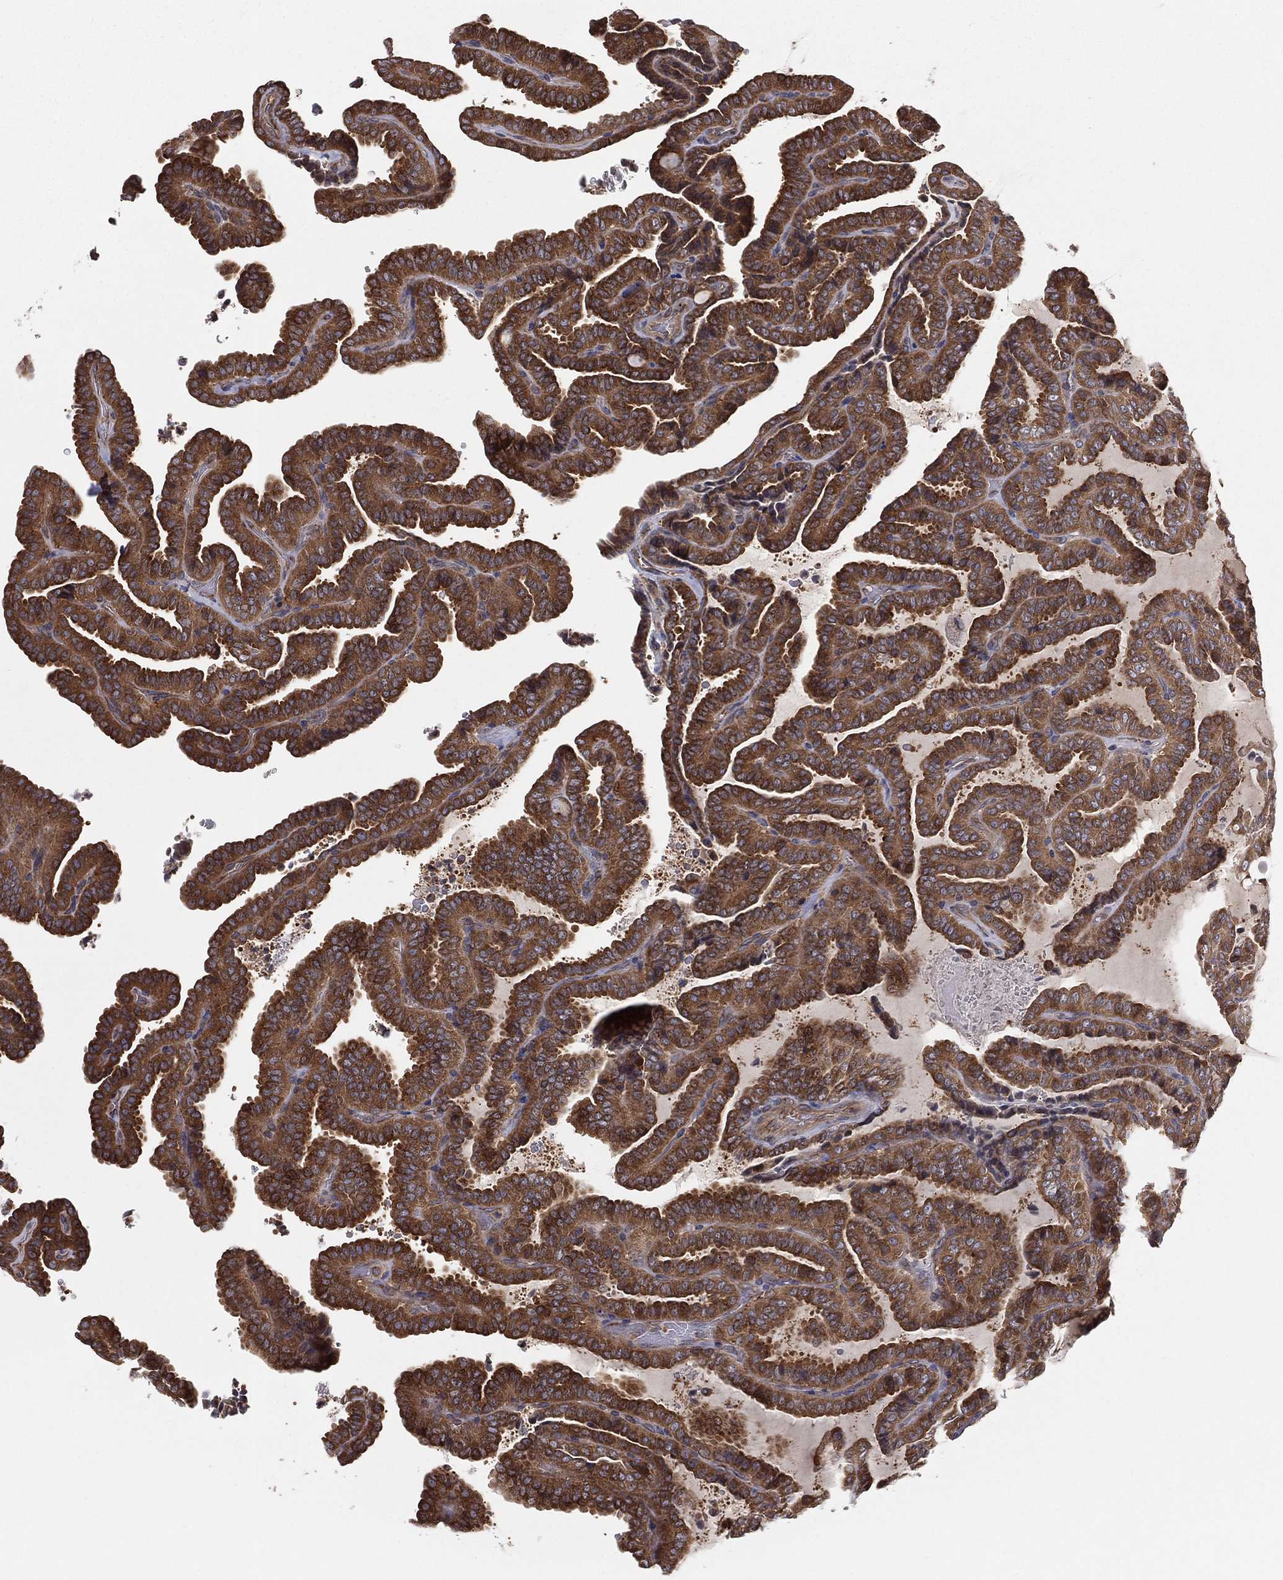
{"staining": {"intensity": "strong", "quantity": ">75%", "location": "cytoplasmic/membranous"}, "tissue": "thyroid cancer", "cell_type": "Tumor cells", "image_type": "cancer", "snomed": [{"axis": "morphology", "description": "Papillary adenocarcinoma, NOS"}, {"axis": "topography", "description": "Thyroid gland"}], "caption": "Immunohistochemical staining of thyroid cancer exhibits high levels of strong cytoplasmic/membranous positivity in about >75% of tumor cells. The staining was performed using DAB (3,3'-diaminobenzidine), with brown indicating positive protein expression. Nuclei are stained blue with hematoxylin.", "gene": "EIF2B5", "patient": {"sex": "female", "age": 39}}